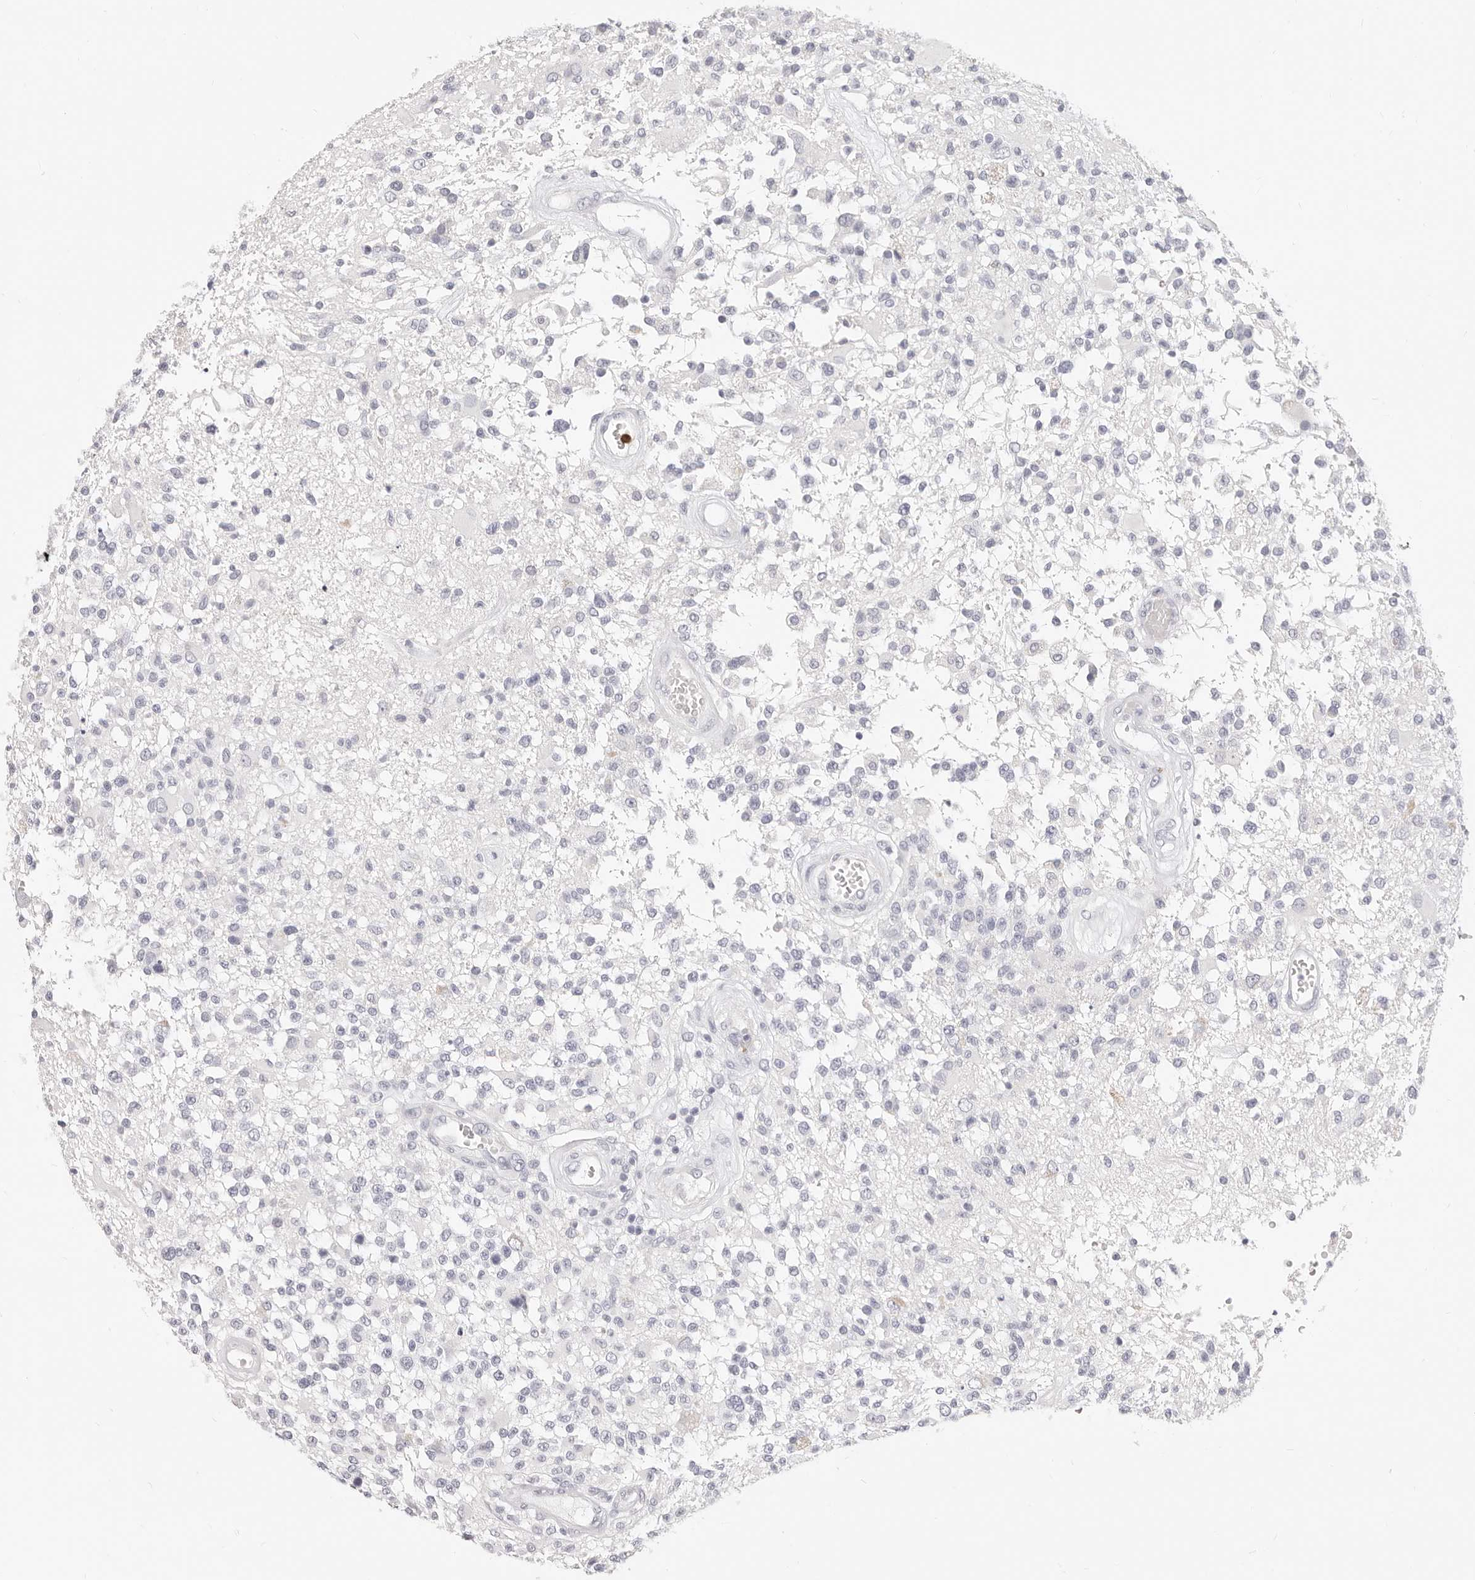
{"staining": {"intensity": "negative", "quantity": "none", "location": "none"}, "tissue": "glioma", "cell_type": "Tumor cells", "image_type": "cancer", "snomed": [{"axis": "morphology", "description": "Glioma, malignant, High grade"}, {"axis": "morphology", "description": "Glioblastoma, NOS"}, {"axis": "topography", "description": "Brain"}], "caption": "IHC image of glioblastoma stained for a protein (brown), which reveals no positivity in tumor cells. (Stains: DAB immunohistochemistry with hematoxylin counter stain, Microscopy: brightfield microscopy at high magnification).", "gene": "CAMP", "patient": {"sex": "male", "age": 60}}